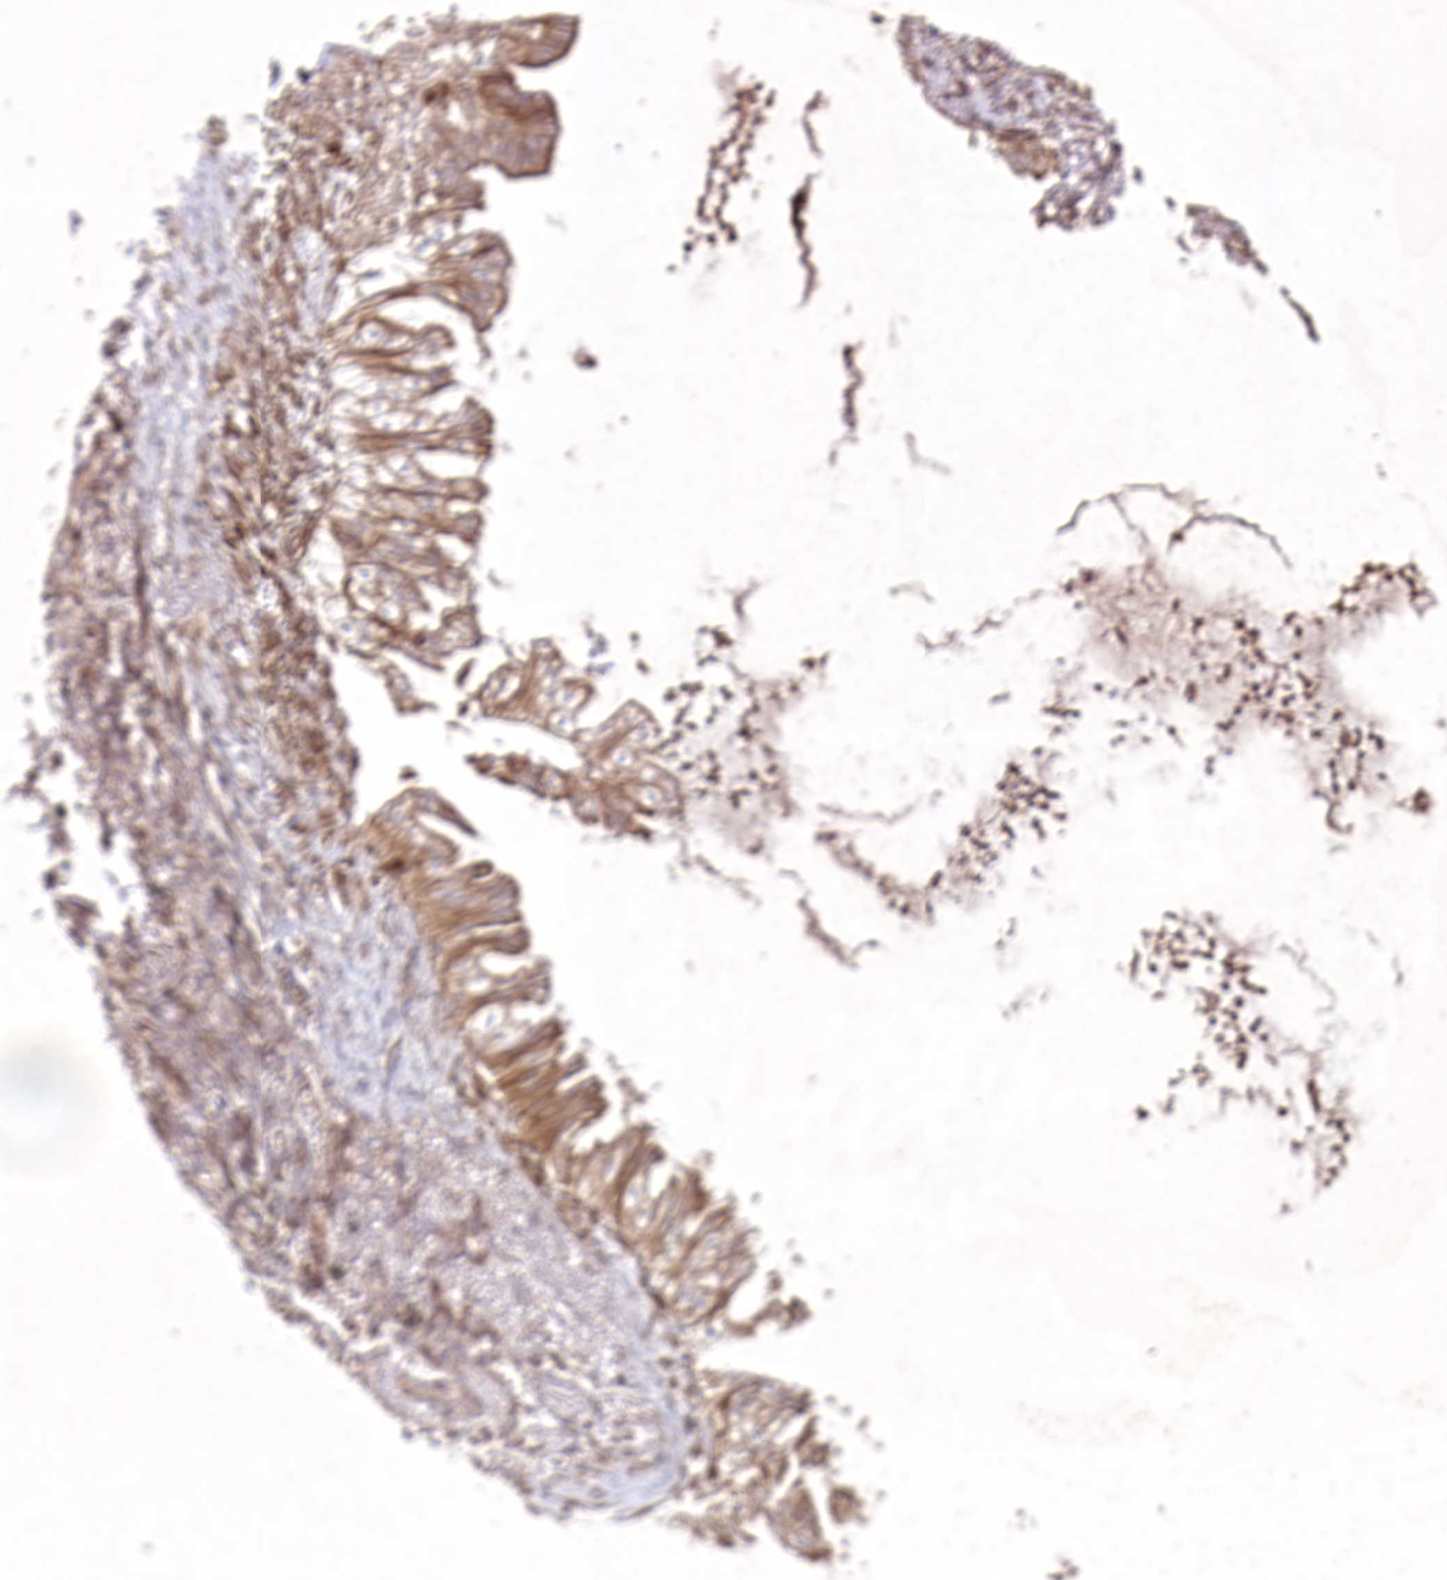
{"staining": {"intensity": "moderate", "quantity": ">75%", "location": "cytoplasmic/membranous"}, "tissue": "lung cancer", "cell_type": "Tumor cells", "image_type": "cancer", "snomed": [{"axis": "morphology", "description": "Adenocarcinoma, NOS"}, {"axis": "topography", "description": "Lung"}], "caption": "The image demonstrates immunohistochemical staining of lung cancer. There is moderate cytoplasmic/membranous expression is appreciated in about >75% of tumor cells.", "gene": "PSTK", "patient": {"sex": "female", "age": 70}}